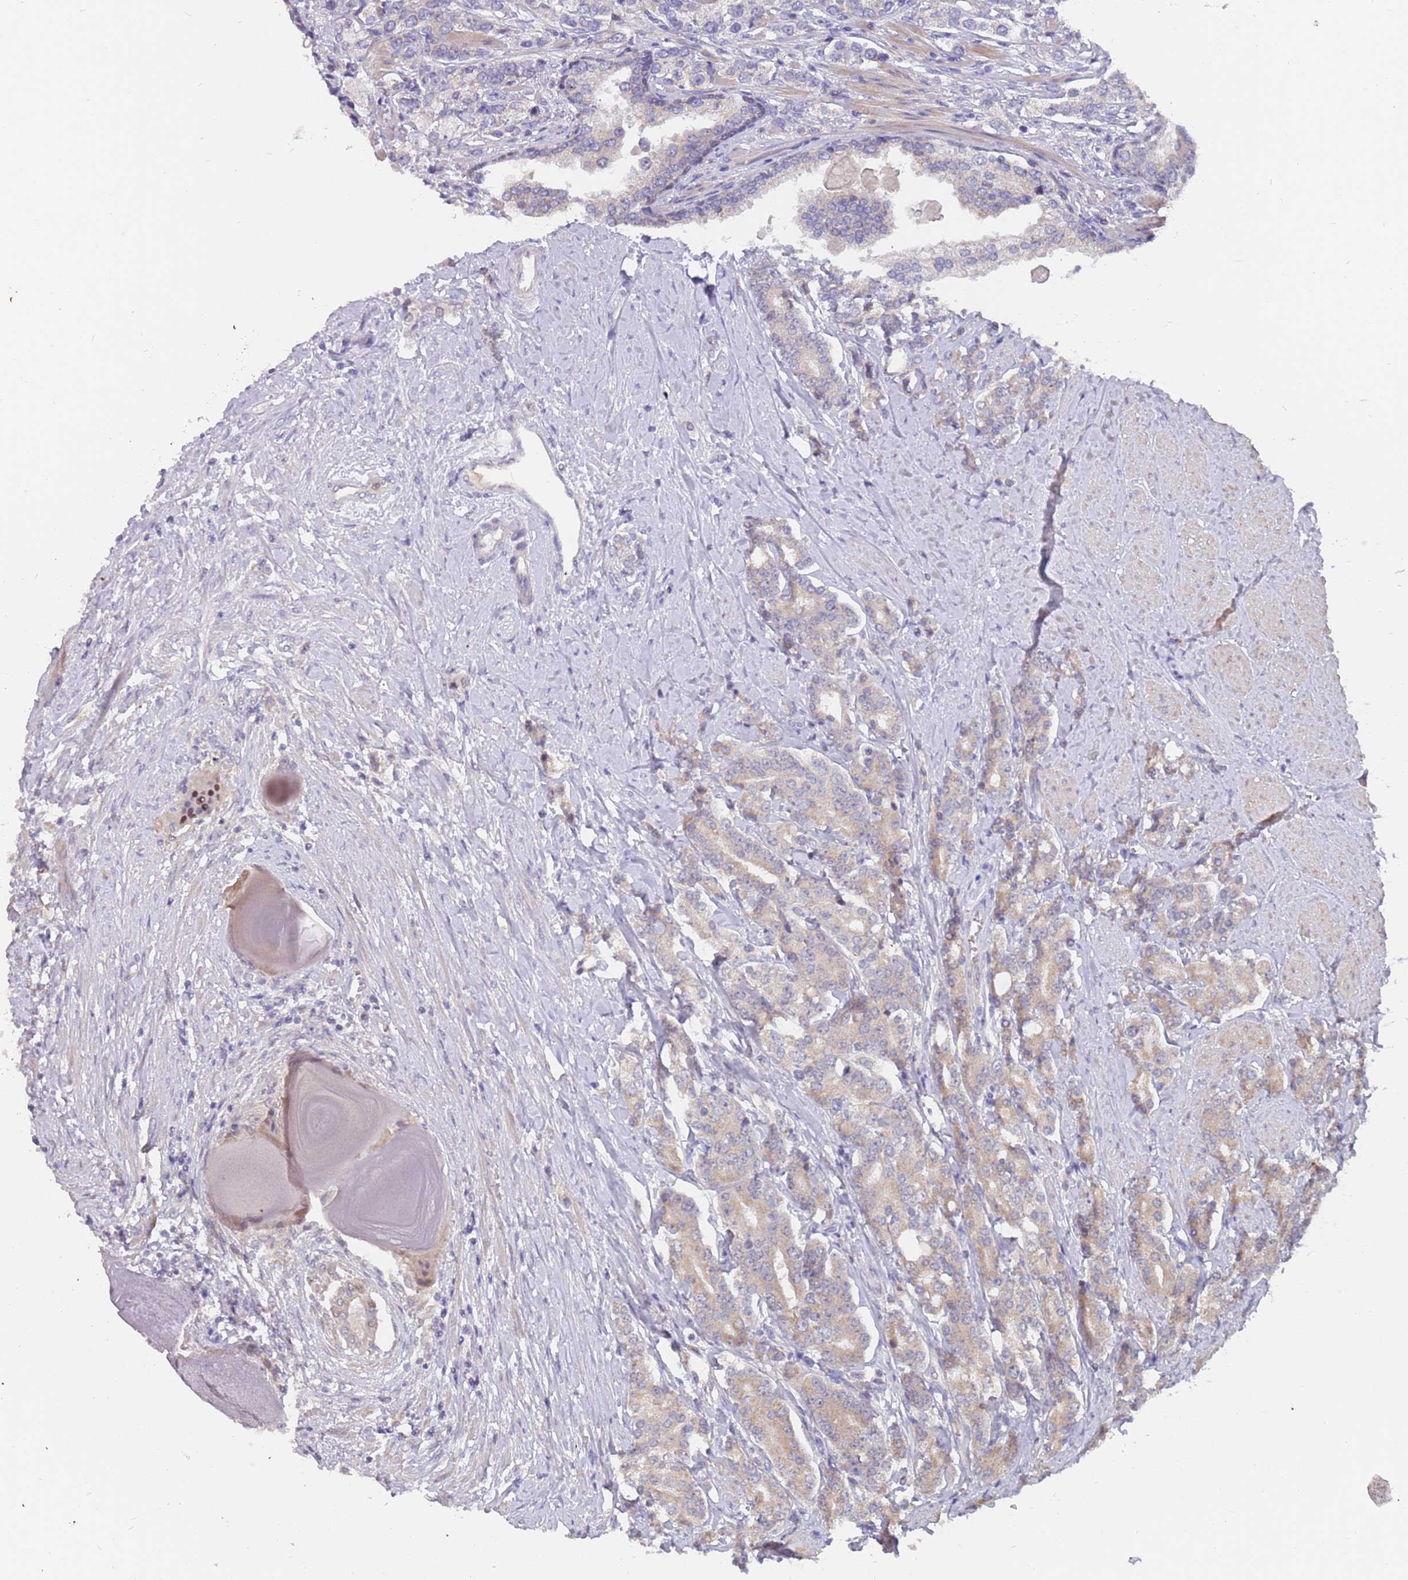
{"staining": {"intensity": "weak", "quantity": "25%-75%", "location": "cytoplasmic/membranous"}, "tissue": "prostate cancer", "cell_type": "Tumor cells", "image_type": "cancer", "snomed": [{"axis": "morphology", "description": "Adenocarcinoma, High grade"}, {"axis": "topography", "description": "Prostate"}], "caption": "An immunohistochemistry (IHC) photomicrograph of tumor tissue is shown. Protein staining in brown labels weak cytoplasmic/membranous positivity in prostate cancer (high-grade adenocarcinoma) within tumor cells.", "gene": "ZNF746", "patient": {"sex": "male", "age": 62}}